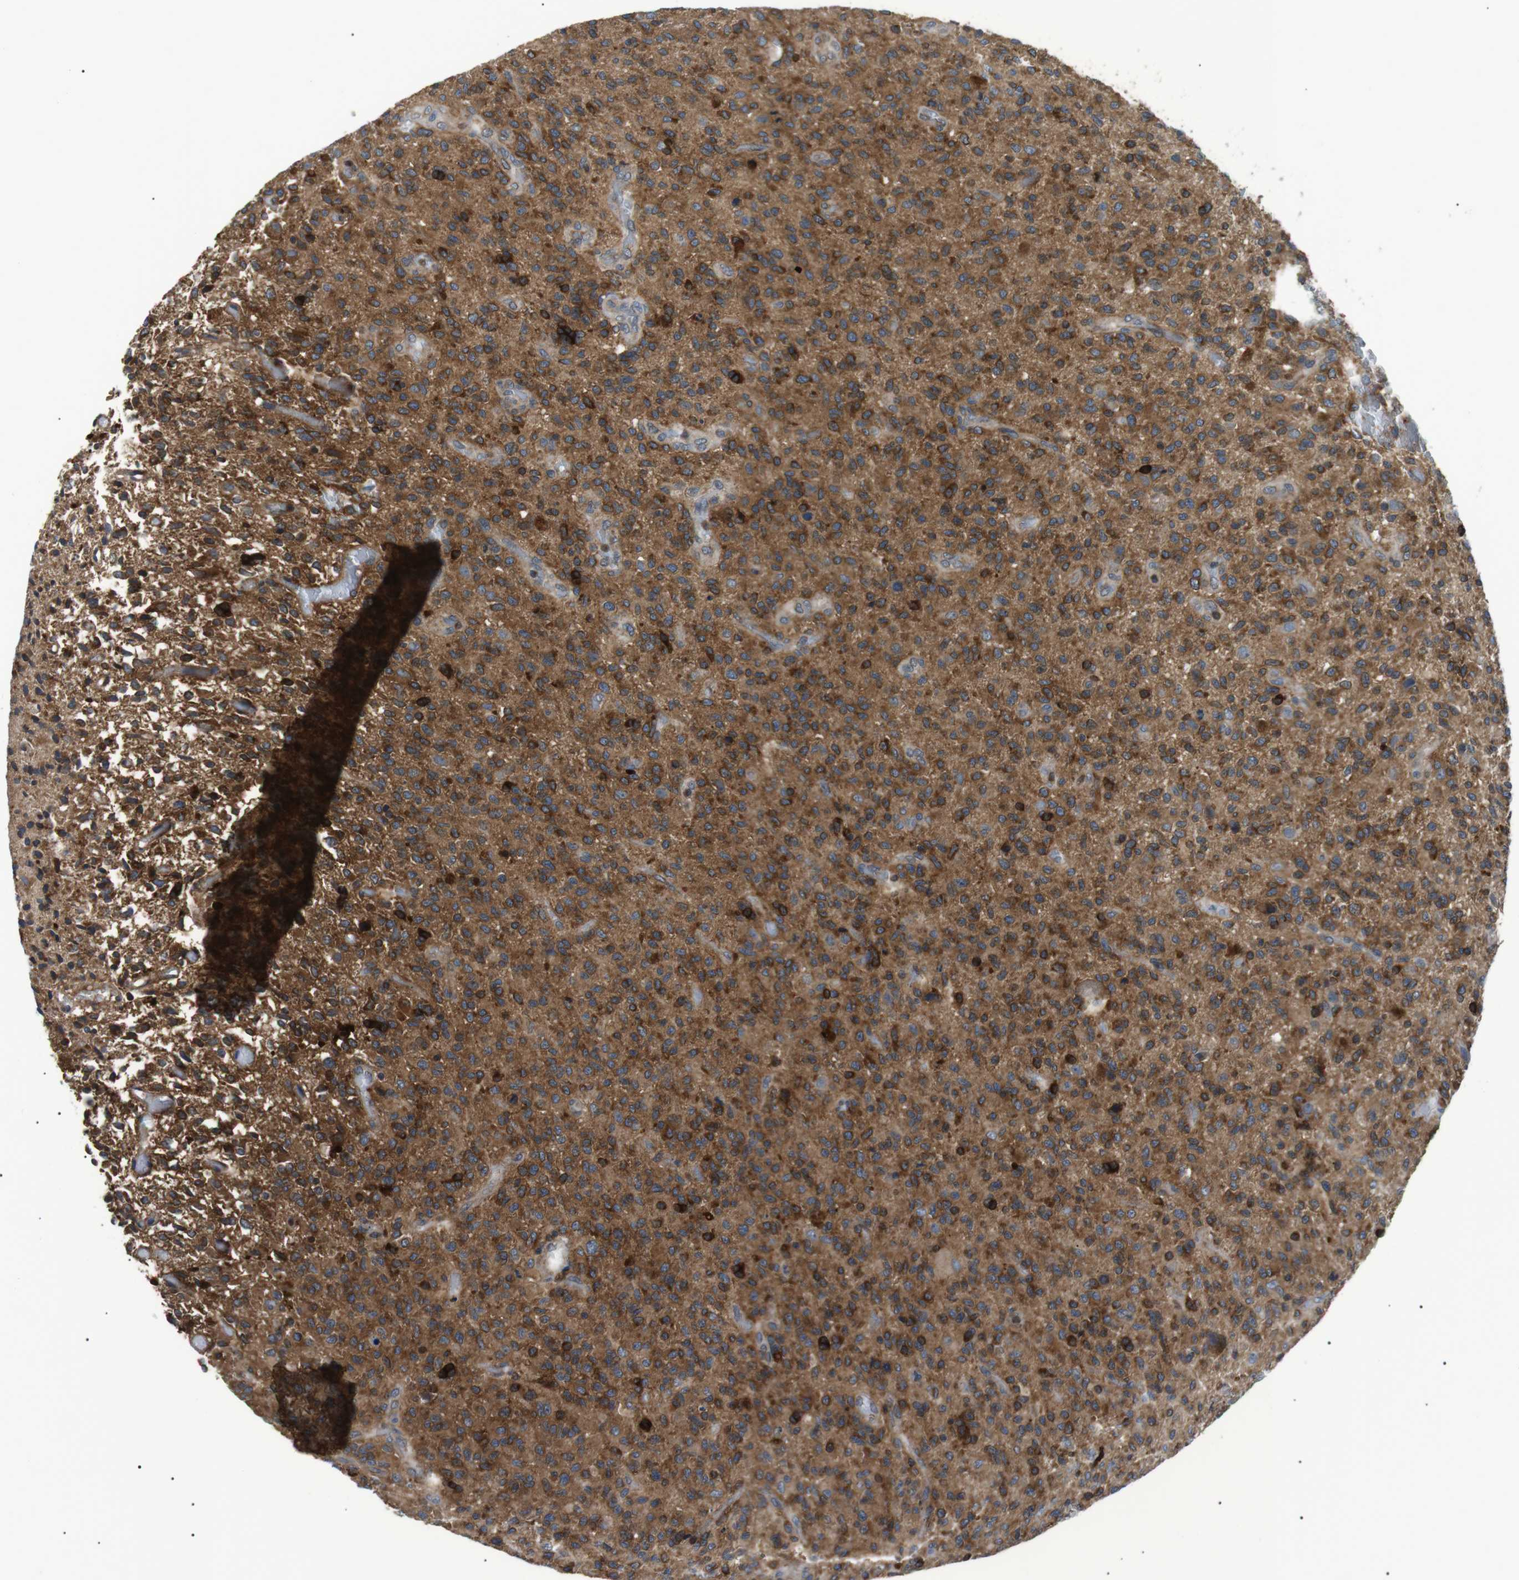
{"staining": {"intensity": "moderate", "quantity": ">75%", "location": "cytoplasmic/membranous"}, "tissue": "glioma", "cell_type": "Tumor cells", "image_type": "cancer", "snomed": [{"axis": "morphology", "description": "Glioma, malignant, High grade"}, {"axis": "topography", "description": "Brain"}], "caption": "This photomicrograph demonstrates immunohistochemistry staining of human malignant glioma (high-grade), with medium moderate cytoplasmic/membranous expression in about >75% of tumor cells.", "gene": "RAB9A", "patient": {"sex": "male", "age": 71}}